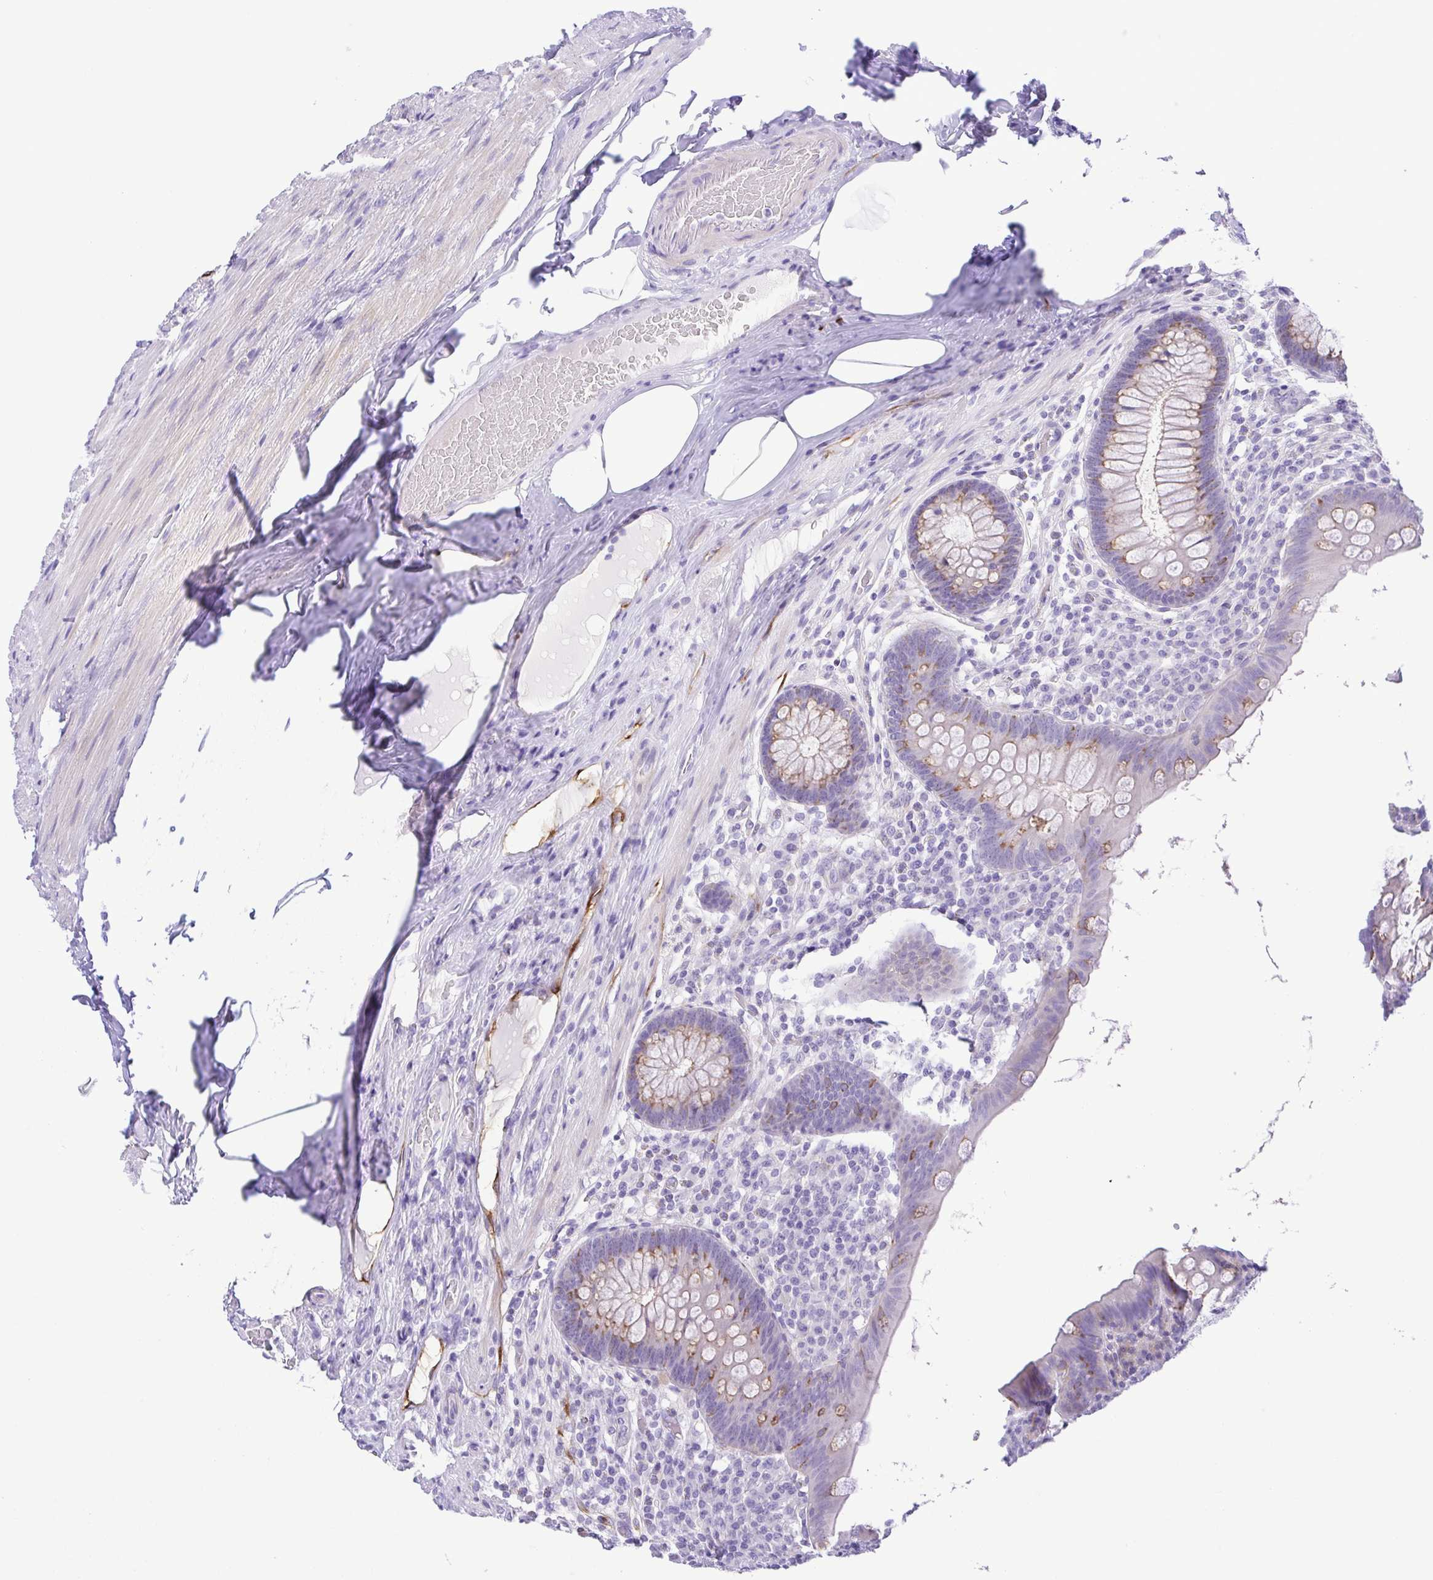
{"staining": {"intensity": "moderate", "quantity": "<25%", "location": "cytoplasmic/membranous"}, "tissue": "appendix", "cell_type": "Glandular cells", "image_type": "normal", "snomed": [{"axis": "morphology", "description": "Normal tissue, NOS"}, {"axis": "topography", "description": "Appendix"}], "caption": "High-magnification brightfield microscopy of benign appendix stained with DAB (3,3'-diaminobenzidine) (brown) and counterstained with hematoxylin (blue). glandular cells exhibit moderate cytoplasmic/membranous positivity is present in approximately<25% of cells. The staining was performed using DAB (3,3'-diaminobenzidine) to visualize the protein expression in brown, while the nuclei were stained in blue with hematoxylin (Magnification: 20x).", "gene": "GPR182", "patient": {"sex": "male", "age": 71}}